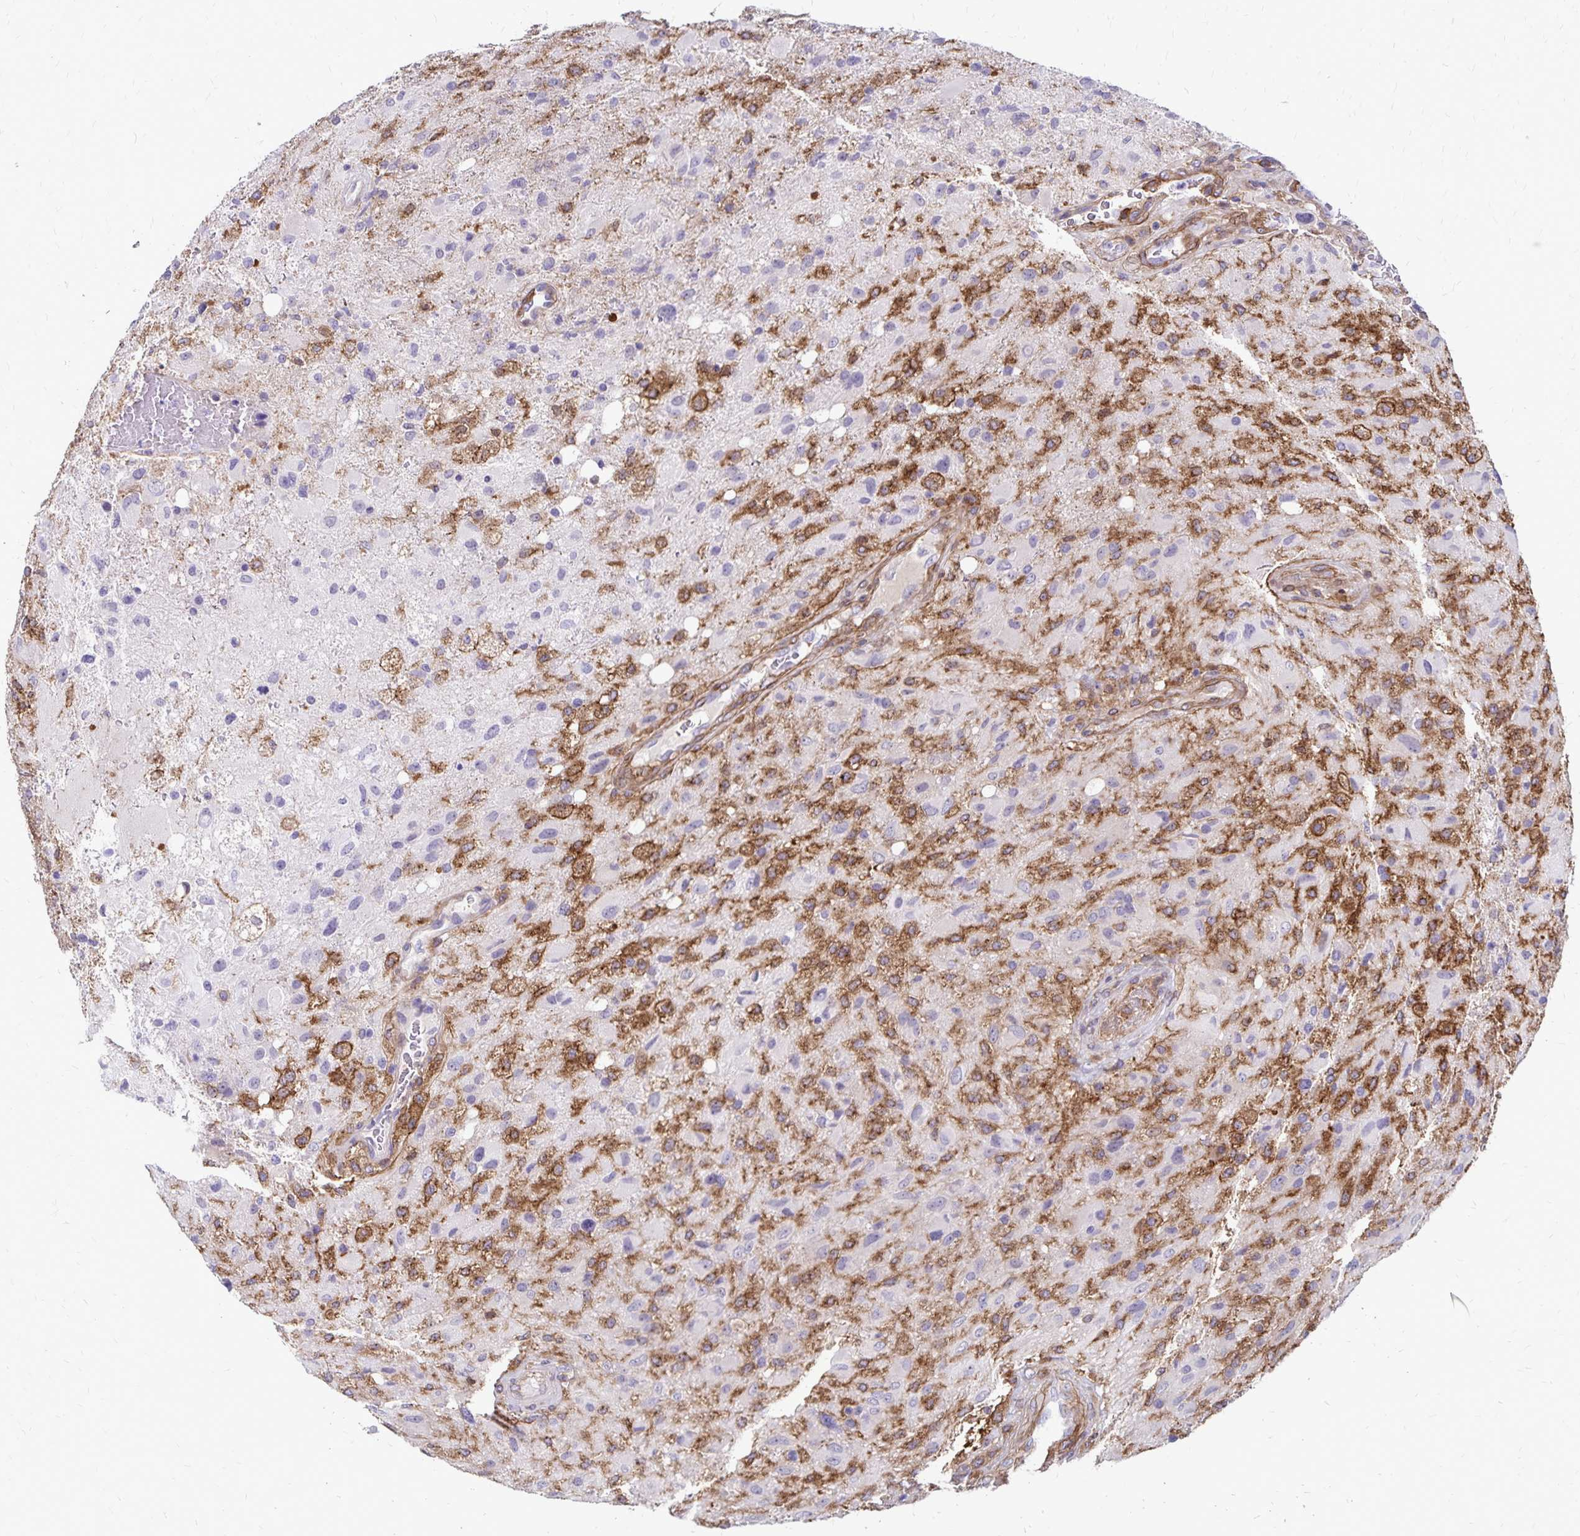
{"staining": {"intensity": "moderate", "quantity": "25%-75%", "location": "cytoplasmic/membranous"}, "tissue": "glioma", "cell_type": "Tumor cells", "image_type": "cancer", "snomed": [{"axis": "morphology", "description": "Glioma, malignant, High grade"}, {"axis": "topography", "description": "Brain"}], "caption": "Brown immunohistochemical staining in glioma demonstrates moderate cytoplasmic/membranous expression in approximately 25%-75% of tumor cells. (DAB = brown stain, brightfield microscopy at high magnification).", "gene": "TNS3", "patient": {"sex": "male", "age": 53}}